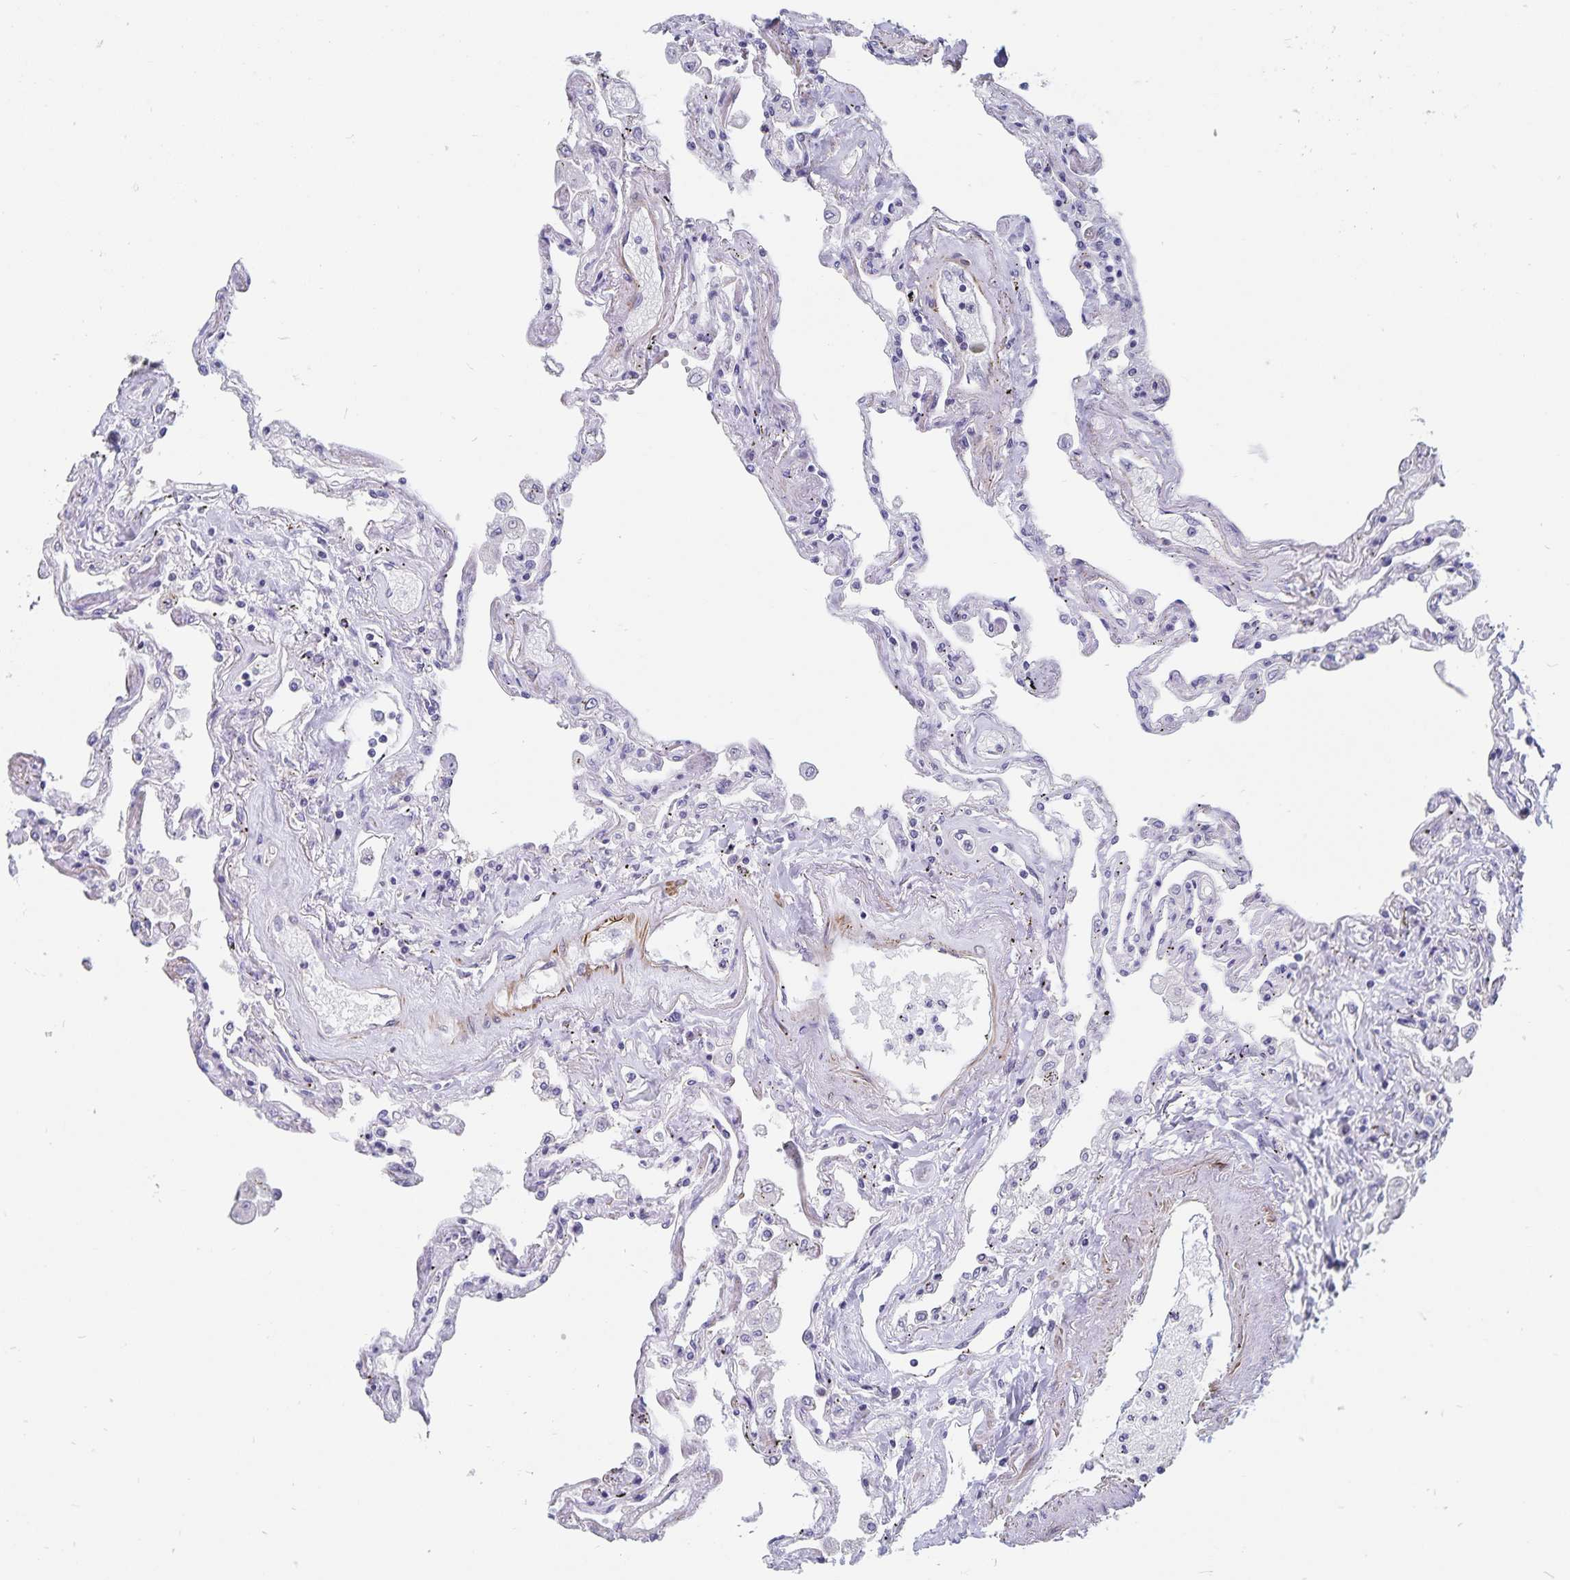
{"staining": {"intensity": "weak", "quantity": "<25%", "location": "cytoplasmic/membranous"}, "tissue": "lung", "cell_type": "Alveolar cells", "image_type": "normal", "snomed": [{"axis": "morphology", "description": "Normal tissue, NOS"}, {"axis": "morphology", "description": "Adenocarcinoma, NOS"}, {"axis": "topography", "description": "Cartilage tissue"}, {"axis": "topography", "description": "Lung"}], "caption": "High magnification brightfield microscopy of normal lung stained with DAB (3,3'-diaminobenzidine) (brown) and counterstained with hematoxylin (blue): alveolar cells show no significant expression.", "gene": "BAG6", "patient": {"sex": "female", "age": 67}}